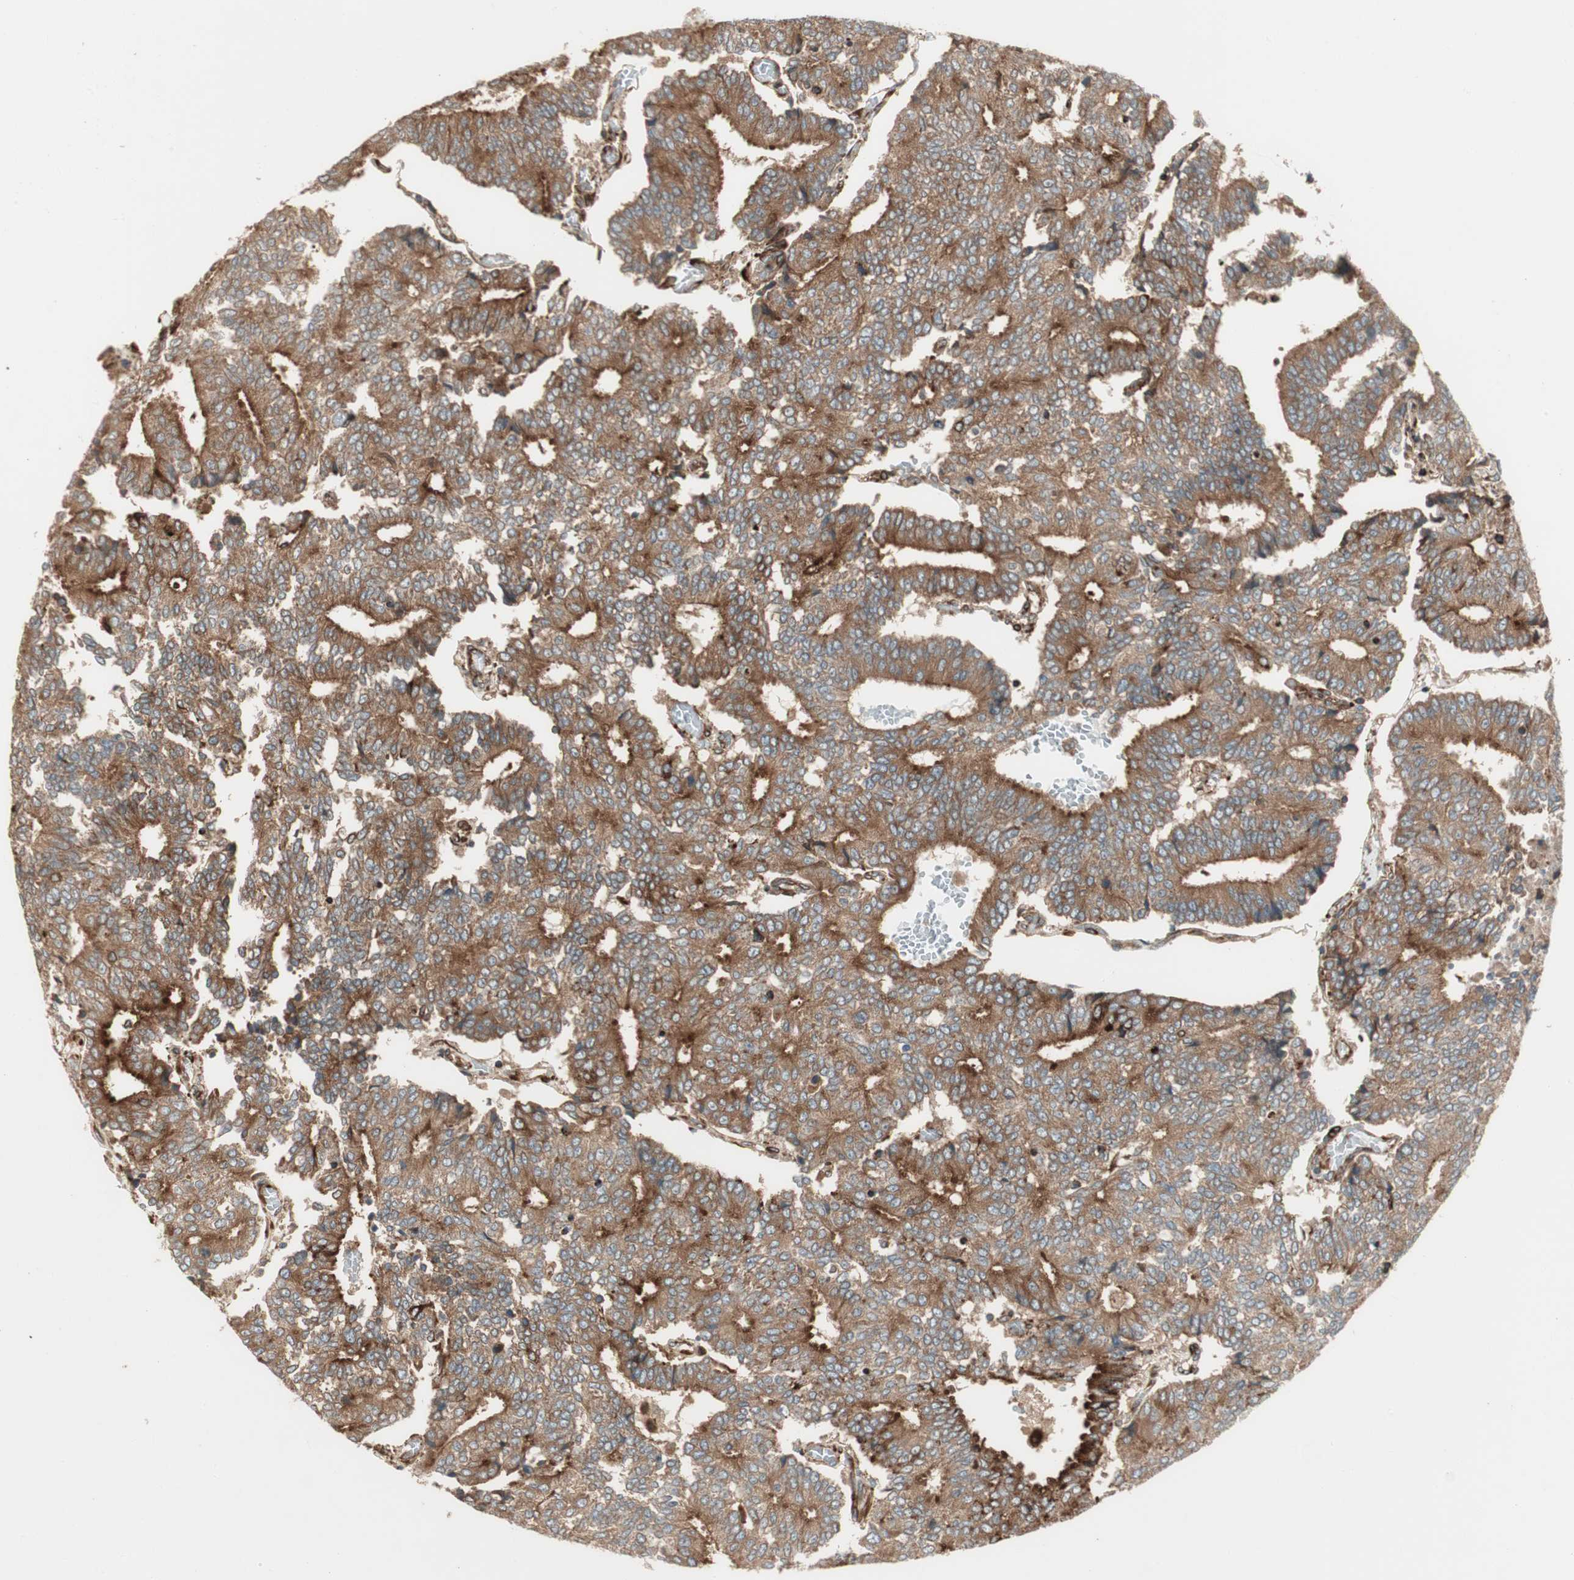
{"staining": {"intensity": "moderate", "quantity": ">75%", "location": "cytoplasmic/membranous"}, "tissue": "prostate cancer", "cell_type": "Tumor cells", "image_type": "cancer", "snomed": [{"axis": "morphology", "description": "Adenocarcinoma, High grade"}, {"axis": "topography", "description": "Prostate"}], "caption": "Prostate cancer stained with IHC exhibits moderate cytoplasmic/membranous staining in about >75% of tumor cells.", "gene": "PRKG1", "patient": {"sex": "male", "age": 55}}